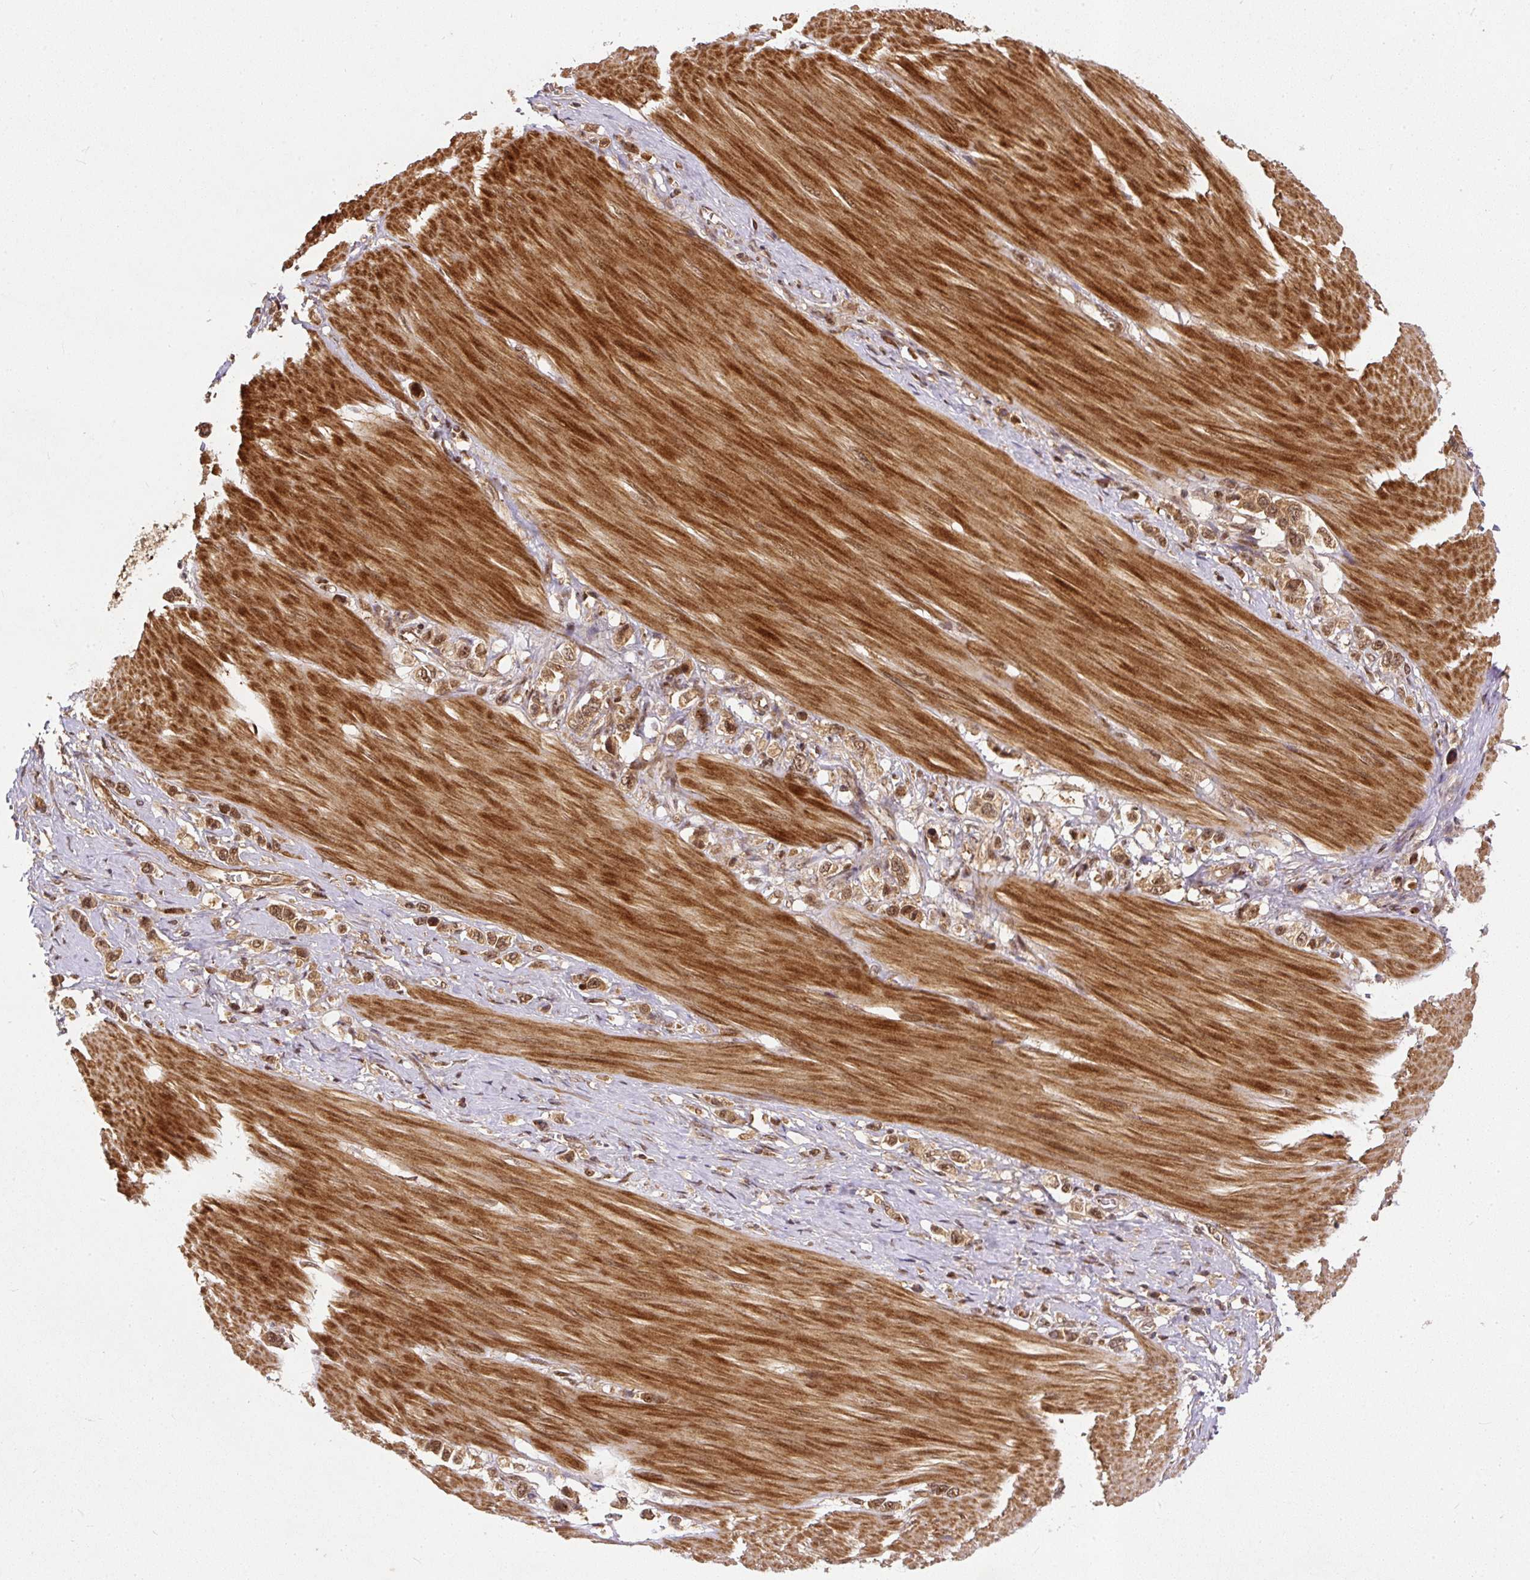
{"staining": {"intensity": "moderate", "quantity": ">75%", "location": "cytoplasmic/membranous,nuclear"}, "tissue": "stomach cancer", "cell_type": "Tumor cells", "image_type": "cancer", "snomed": [{"axis": "morphology", "description": "Adenocarcinoma, NOS"}, {"axis": "topography", "description": "Stomach"}], "caption": "Stomach cancer stained with DAB (3,3'-diaminobenzidine) IHC reveals medium levels of moderate cytoplasmic/membranous and nuclear expression in approximately >75% of tumor cells.", "gene": "PSMD1", "patient": {"sex": "female", "age": 65}}